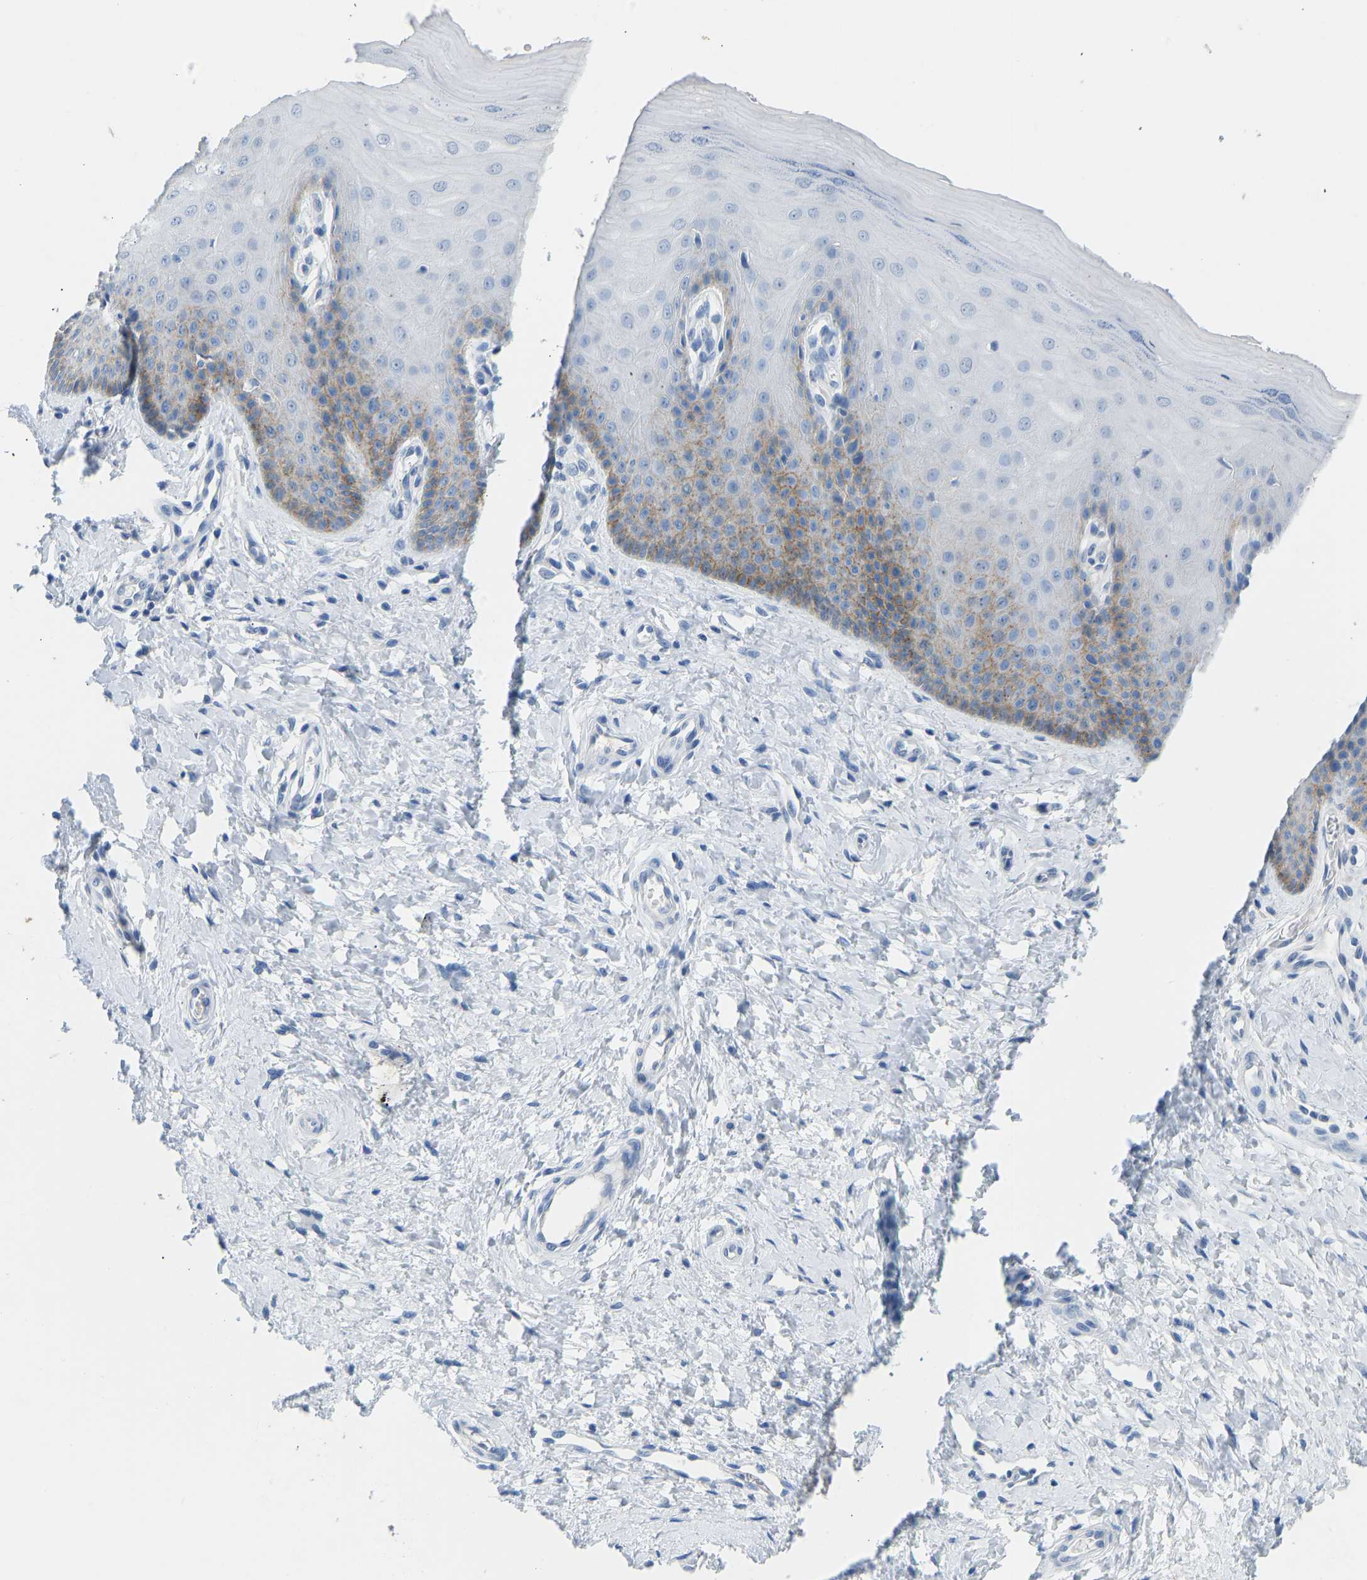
{"staining": {"intensity": "moderate", "quantity": "25%-75%", "location": "cytoplasmic/membranous"}, "tissue": "cervix", "cell_type": "Glandular cells", "image_type": "normal", "snomed": [{"axis": "morphology", "description": "Normal tissue, NOS"}, {"axis": "topography", "description": "Cervix"}], "caption": "Immunohistochemical staining of unremarkable cervix reveals moderate cytoplasmic/membranous protein staining in about 25%-75% of glandular cells.", "gene": "ATP1A1", "patient": {"sex": "female", "age": 55}}